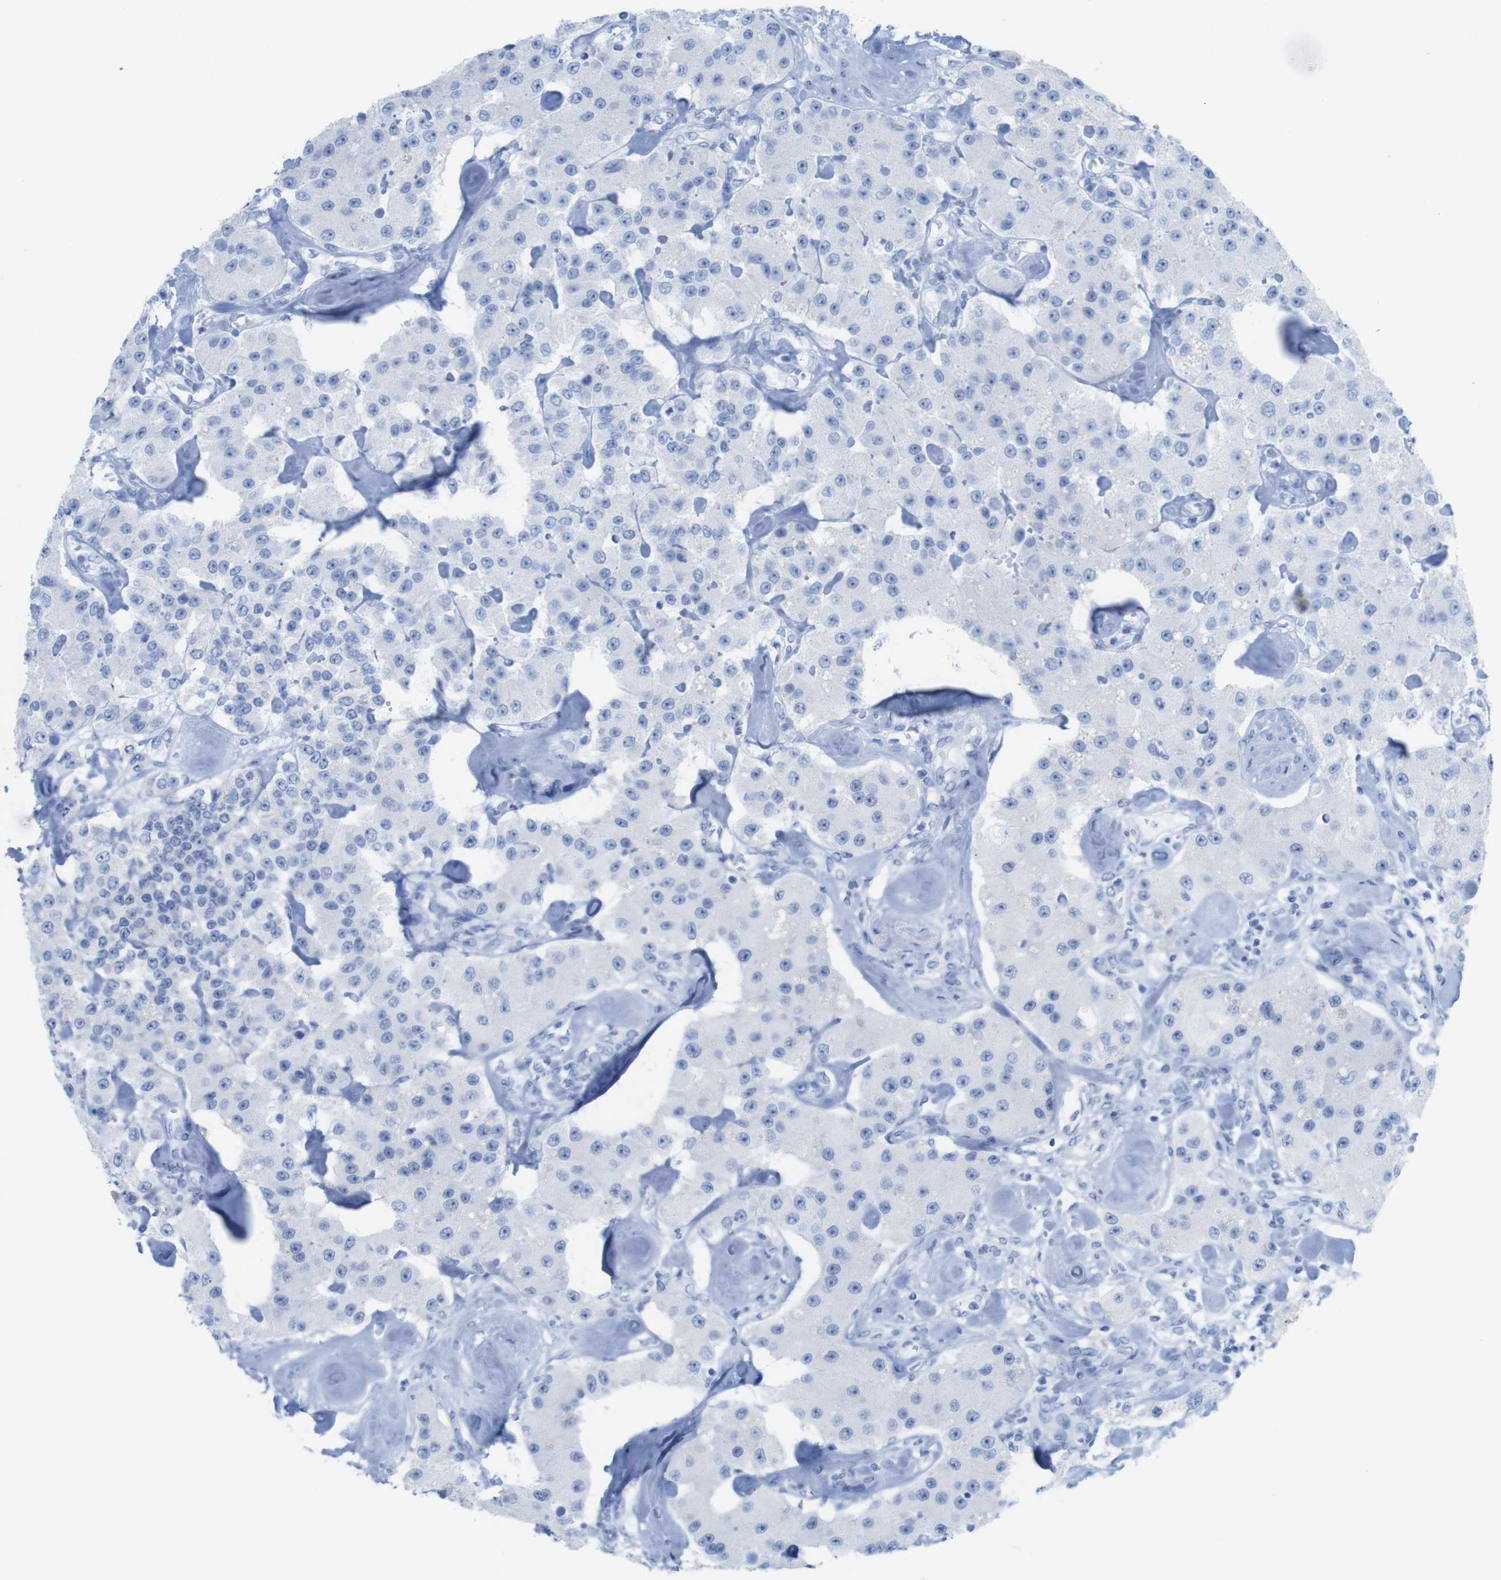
{"staining": {"intensity": "negative", "quantity": "none", "location": "none"}, "tissue": "carcinoid", "cell_type": "Tumor cells", "image_type": "cancer", "snomed": [{"axis": "morphology", "description": "Carcinoid, malignant, NOS"}, {"axis": "topography", "description": "Pancreas"}], "caption": "A high-resolution photomicrograph shows IHC staining of malignant carcinoid, which reveals no significant expression in tumor cells.", "gene": "MYH7", "patient": {"sex": "male", "age": 41}}